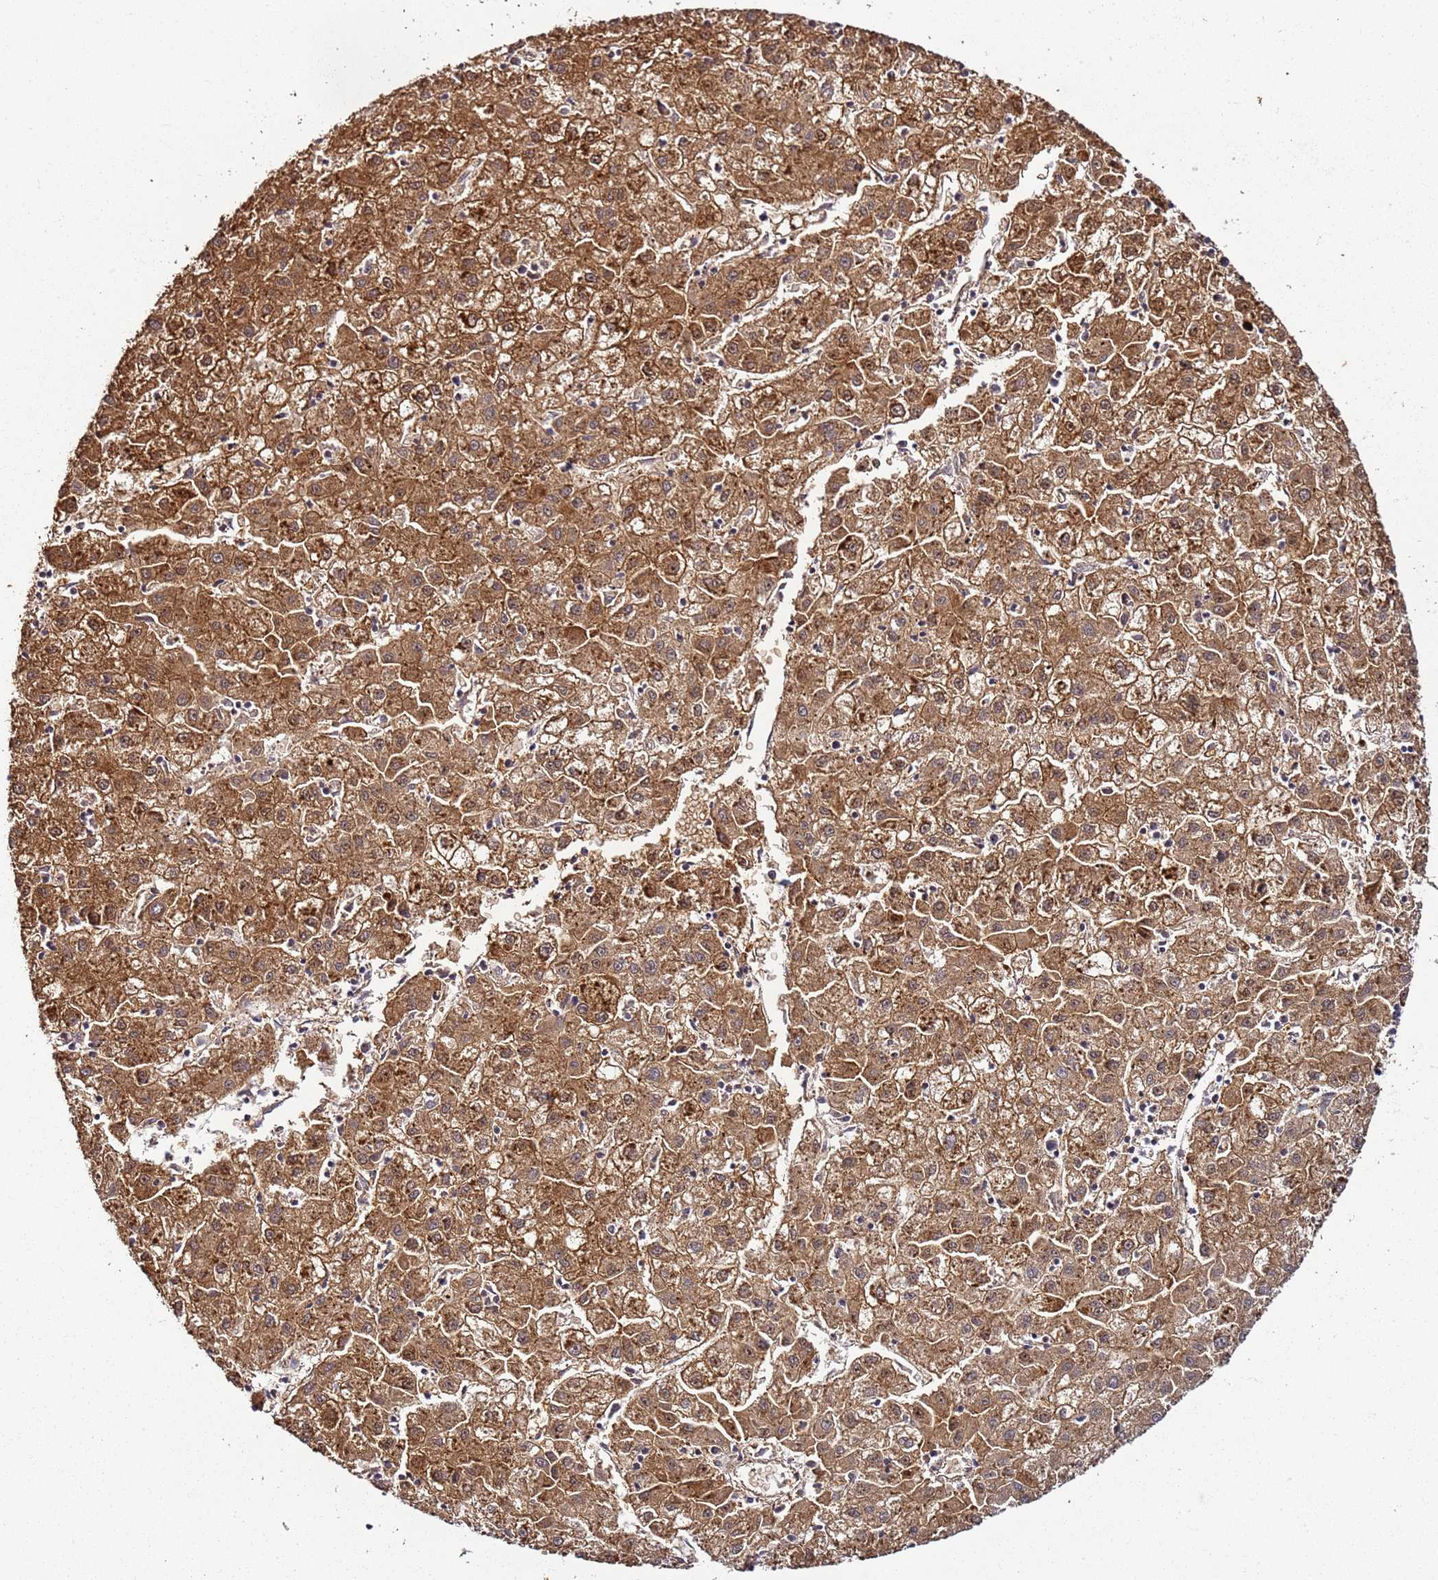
{"staining": {"intensity": "strong", "quantity": ">75%", "location": "cytoplasmic/membranous,nuclear"}, "tissue": "liver cancer", "cell_type": "Tumor cells", "image_type": "cancer", "snomed": [{"axis": "morphology", "description": "Carcinoma, Hepatocellular, NOS"}, {"axis": "topography", "description": "Liver"}], "caption": "Immunohistochemistry (IHC) (DAB (3,3'-diaminobenzidine)) staining of human liver cancer (hepatocellular carcinoma) demonstrates strong cytoplasmic/membranous and nuclear protein staining in approximately >75% of tumor cells.", "gene": "TM2D2", "patient": {"sex": "male", "age": 72}}